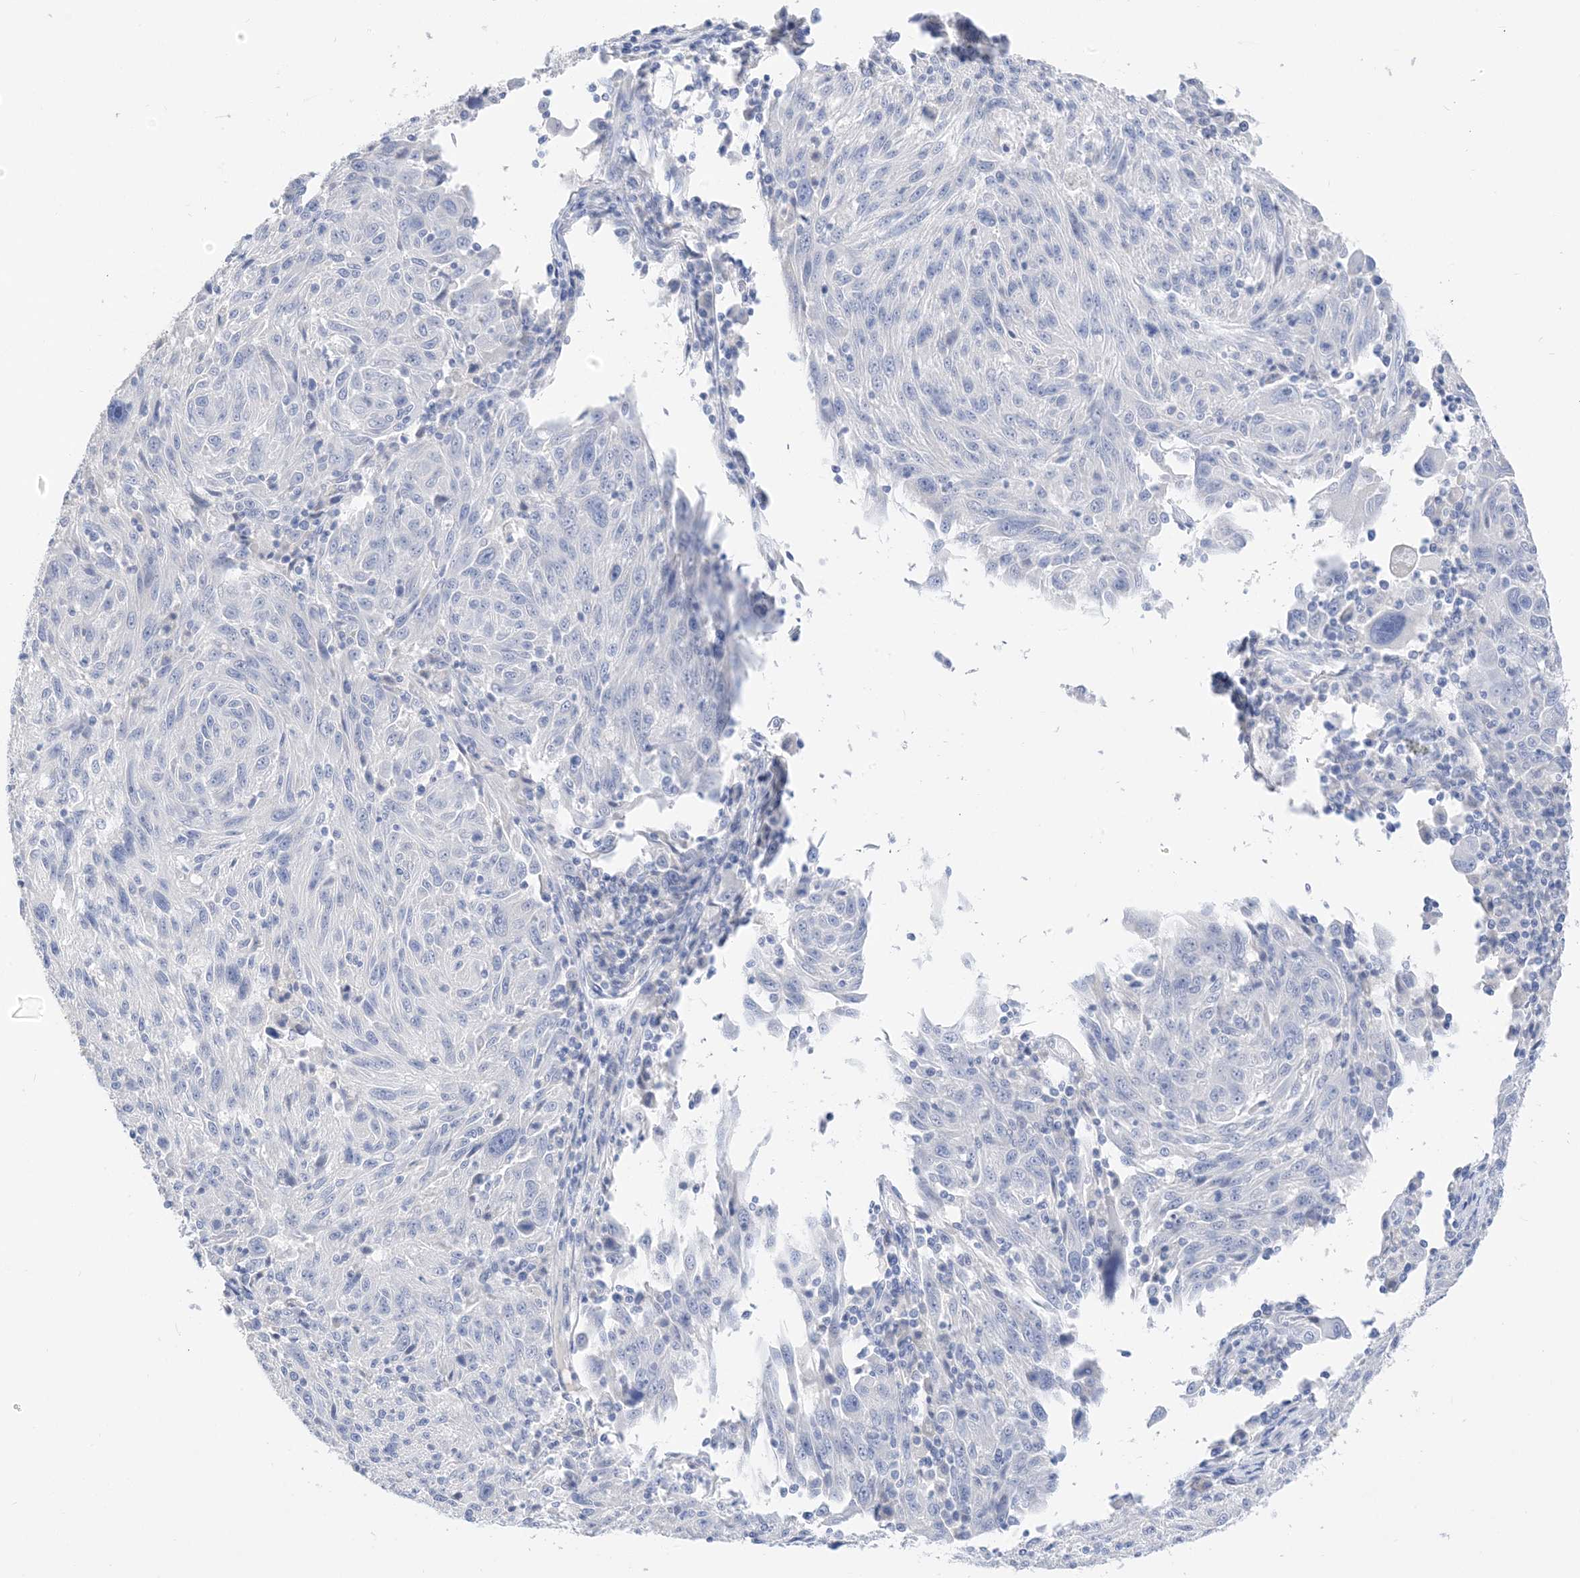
{"staining": {"intensity": "negative", "quantity": "none", "location": "none"}, "tissue": "melanoma", "cell_type": "Tumor cells", "image_type": "cancer", "snomed": [{"axis": "morphology", "description": "Malignant melanoma, NOS"}, {"axis": "topography", "description": "Skin"}], "caption": "Immunohistochemistry photomicrograph of melanoma stained for a protein (brown), which displays no expression in tumor cells.", "gene": "MUC17", "patient": {"sex": "male", "age": 53}}